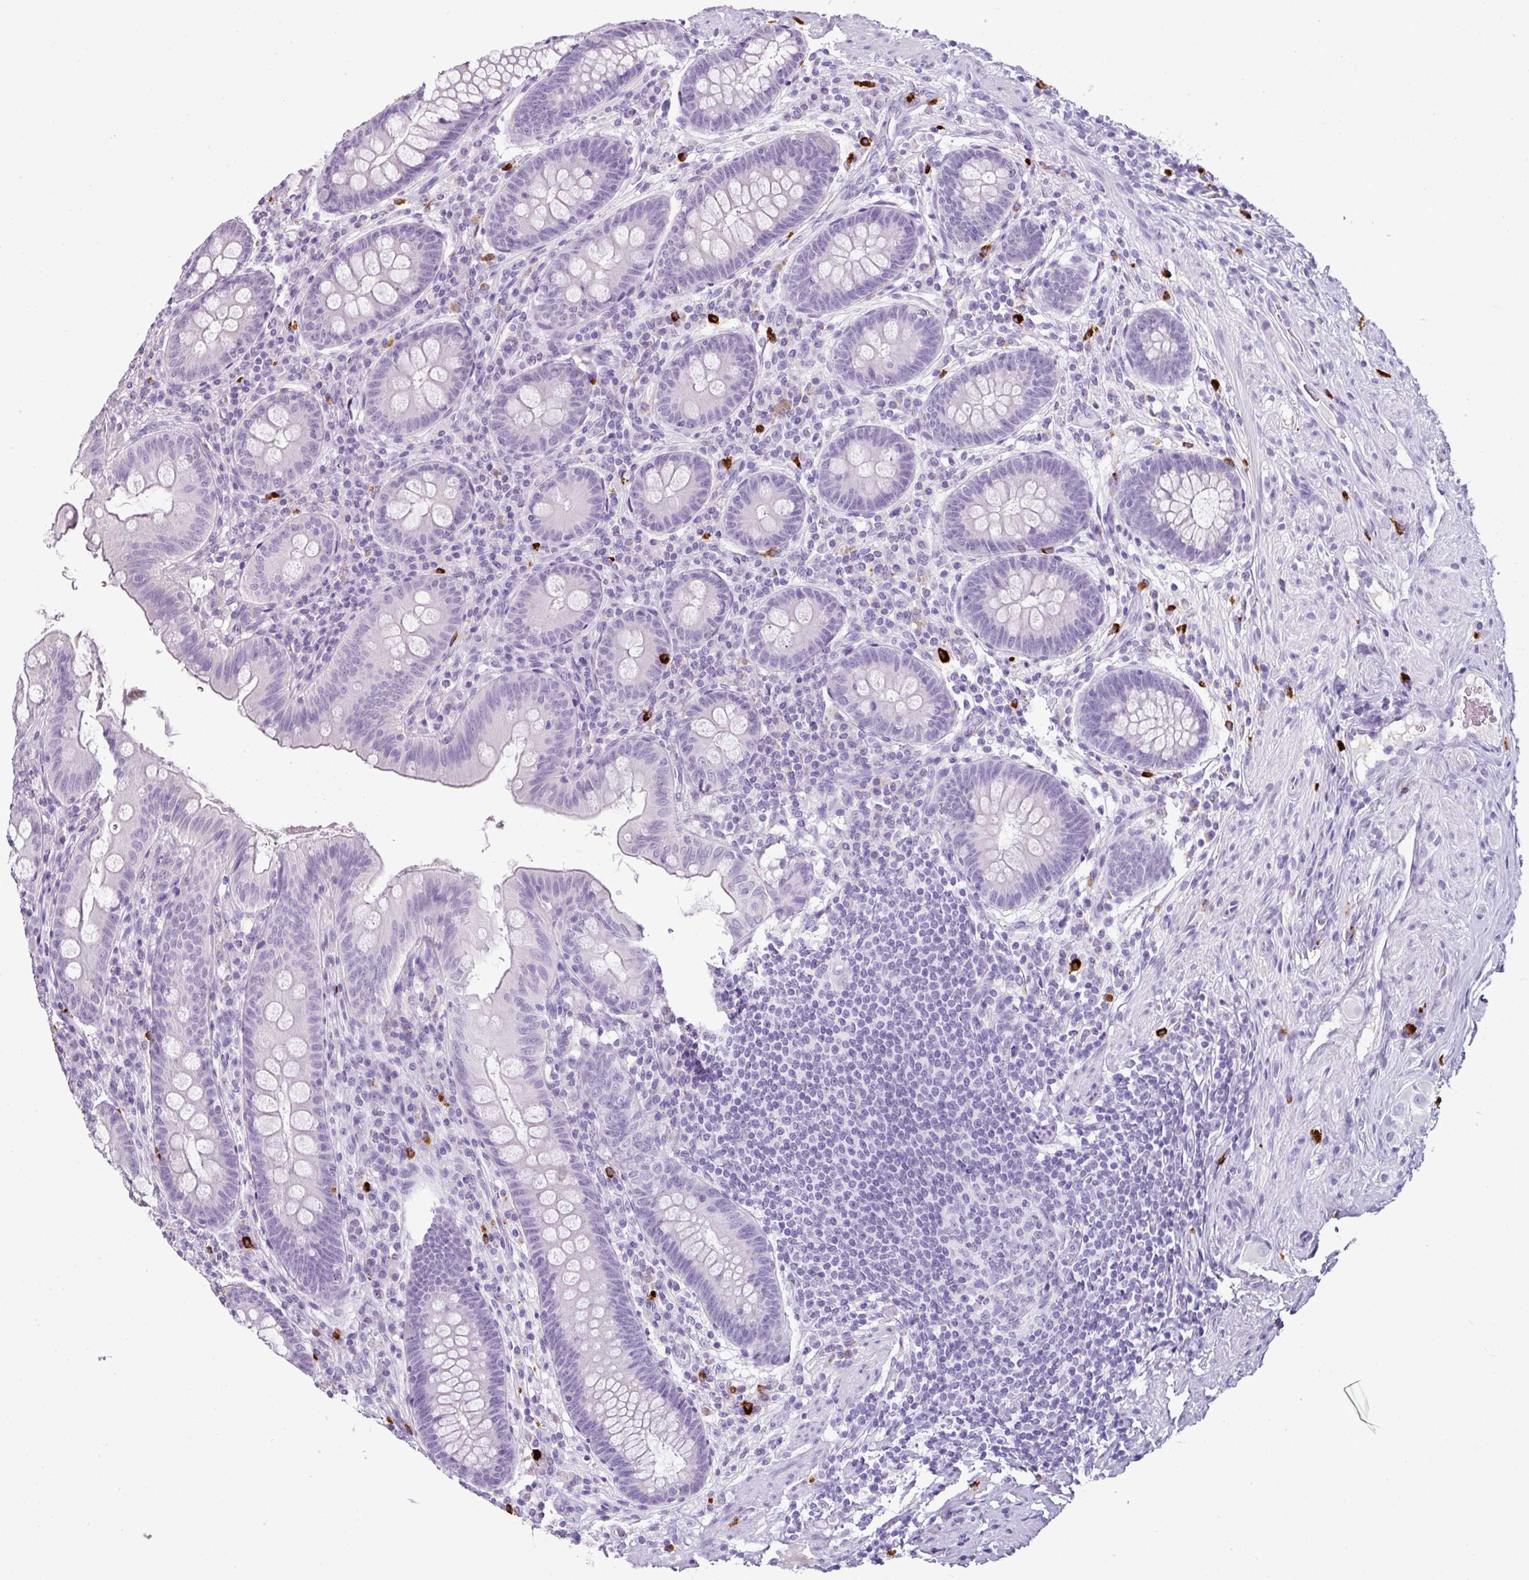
{"staining": {"intensity": "negative", "quantity": "none", "location": "none"}, "tissue": "appendix", "cell_type": "Glandular cells", "image_type": "normal", "snomed": [{"axis": "morphology", "description": "Normal tissue, NOS"}, {"axis": "topography", "description": "Appendix"}], "caption": "Immunohistochemical staining of unremarkable appendix reveals no significant positivity in glandular cells.", "gene": "CTSG", "patient": {"sex": "male", "age": 71}}